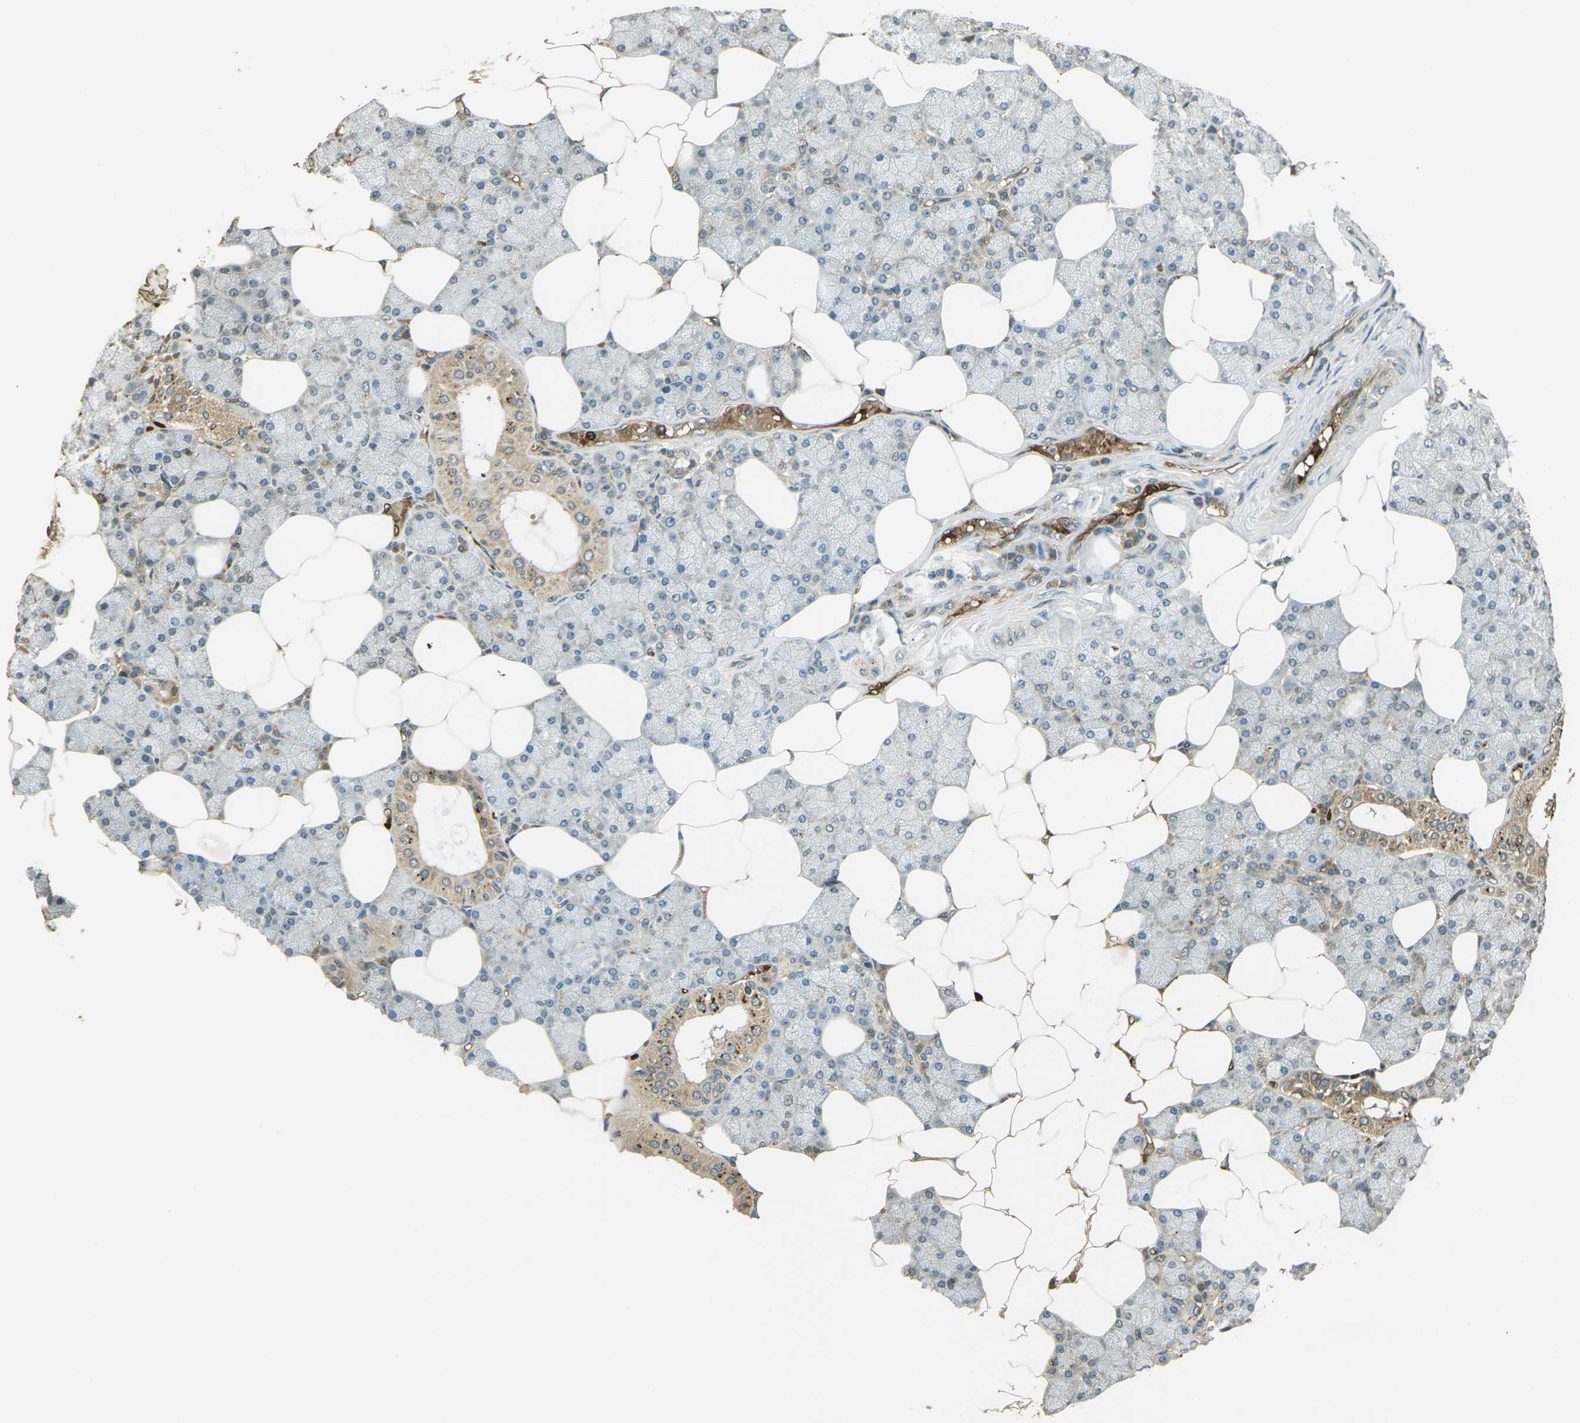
{"staining": {"intensity": "moderate", "quantity": "<25%", "location": "cytoplasmic/membranous"}, "tissue": "salivary gland", "cell_type": "Glandular cells", "image_type": "normal", "snomed": [{"axis": "morphology", "description": "Normal tissue, NOS"}, {"axis": "topography", "description": "Salivary gland"}], "caption": "Protein analysis of unremarkable salivary gland exhibits moderate cytoplasmic/membranous staining in approximately <25% of glandular cells.", "gene": "TOR1A", "patient": {"sex": "male", "age": 62}}